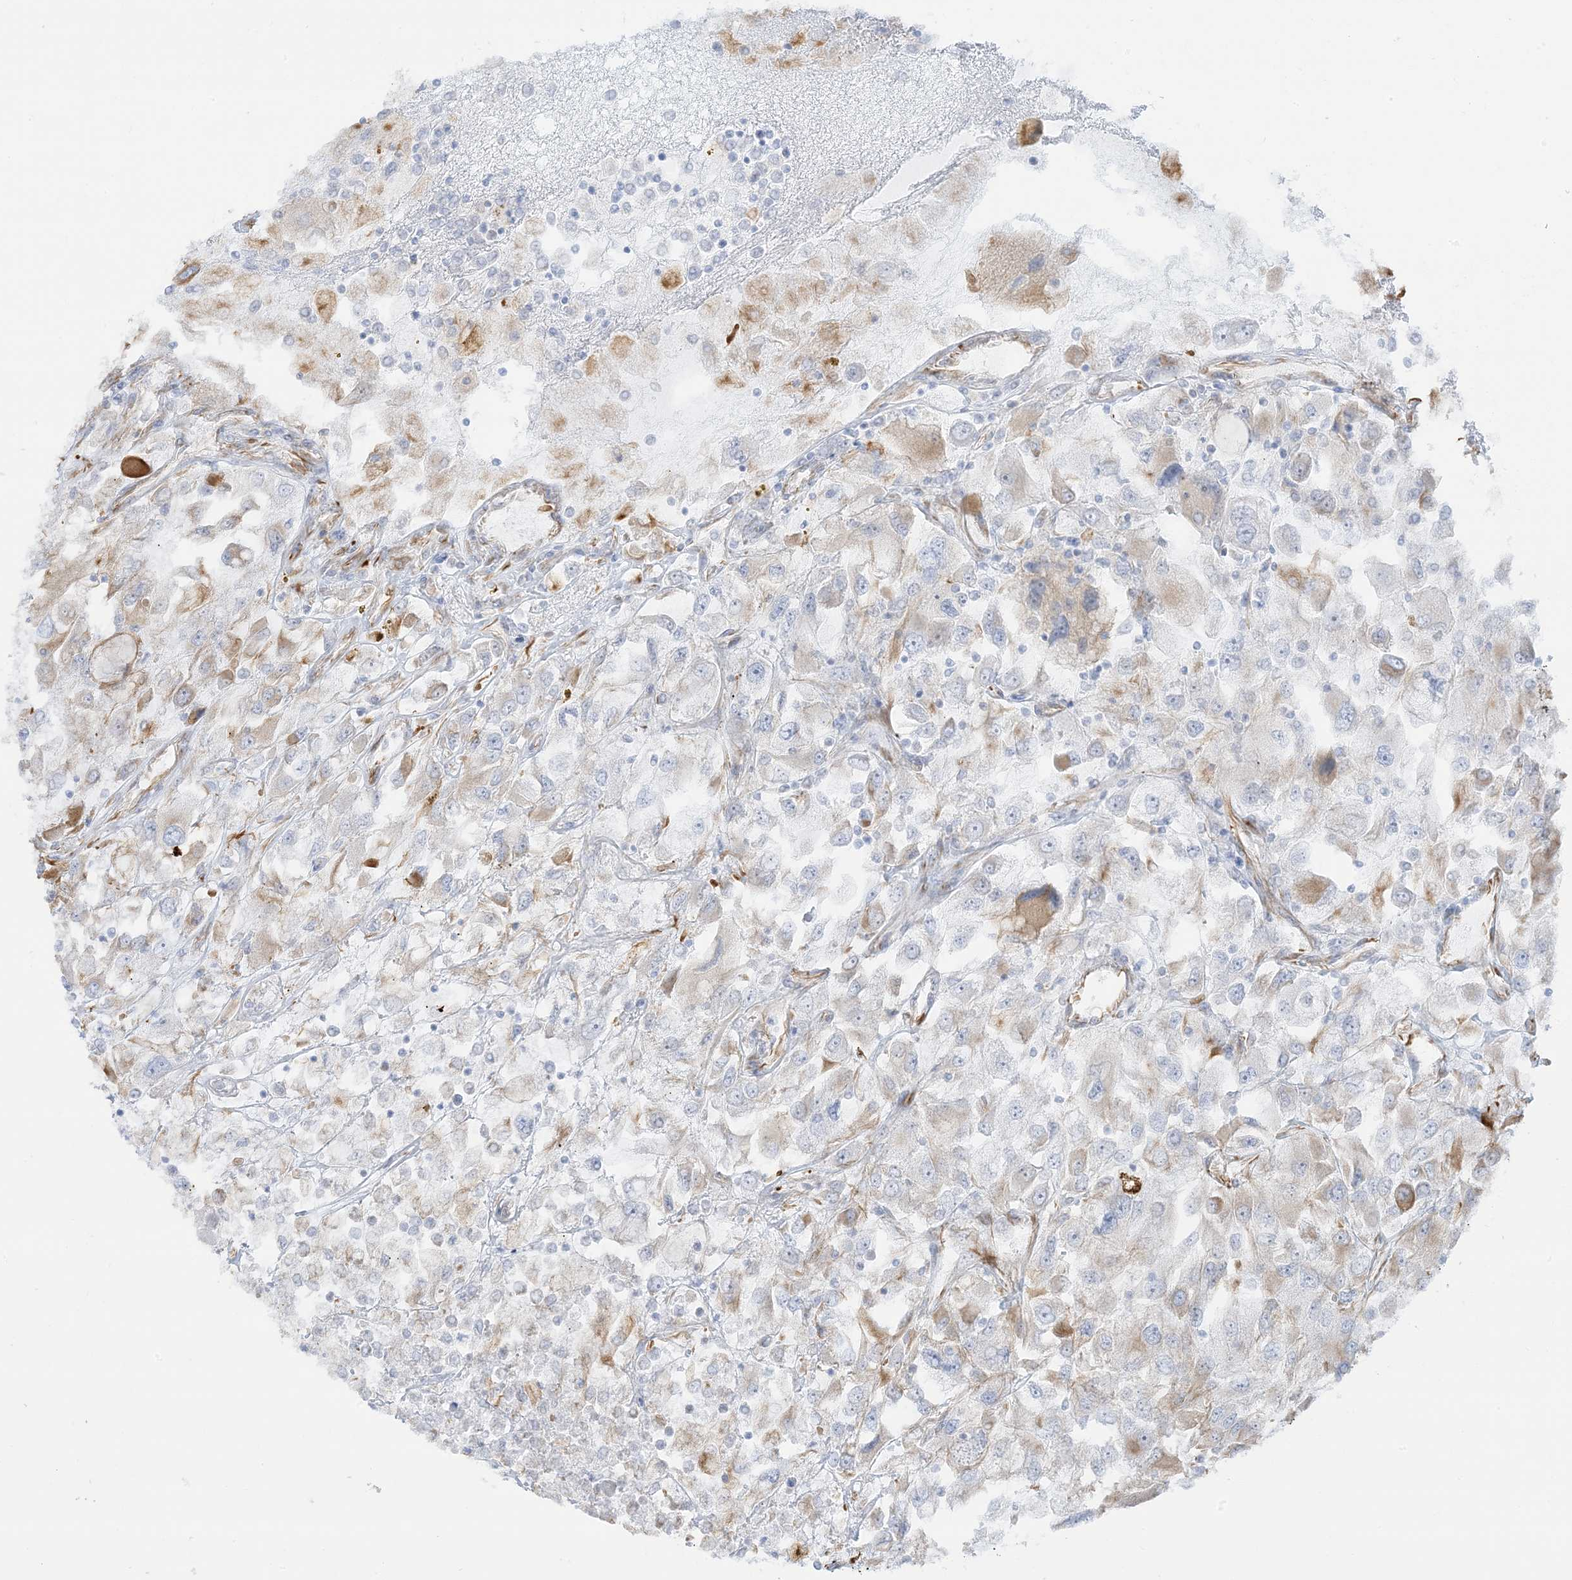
{"staining": {"intensity": "moderate", "quantity": "<25%", "location": "cytoplasmic/membranous"}, "tissue": "renal cancer", "cell_type": "Tumor cells", "image_type": "cancer", "snomed": [{"axis": "morphology", "description": "Adenocarcinoma, NOS"}, {"axis": "topography", "description": "Kidney"}], "caption": "Immunohistochemistry micrograph of neoplastic tissue: adenocarcinoma (renal) stained using immunohistochemistry (IHC) shows low levels of moderate protein expression localized specifically in the cytoplasmic/membranous of tumor cells, appearing as a cytoplasmic/membranous brown color.", "gene": "PID1", "patient": {"sex": "female", "age": 52}}